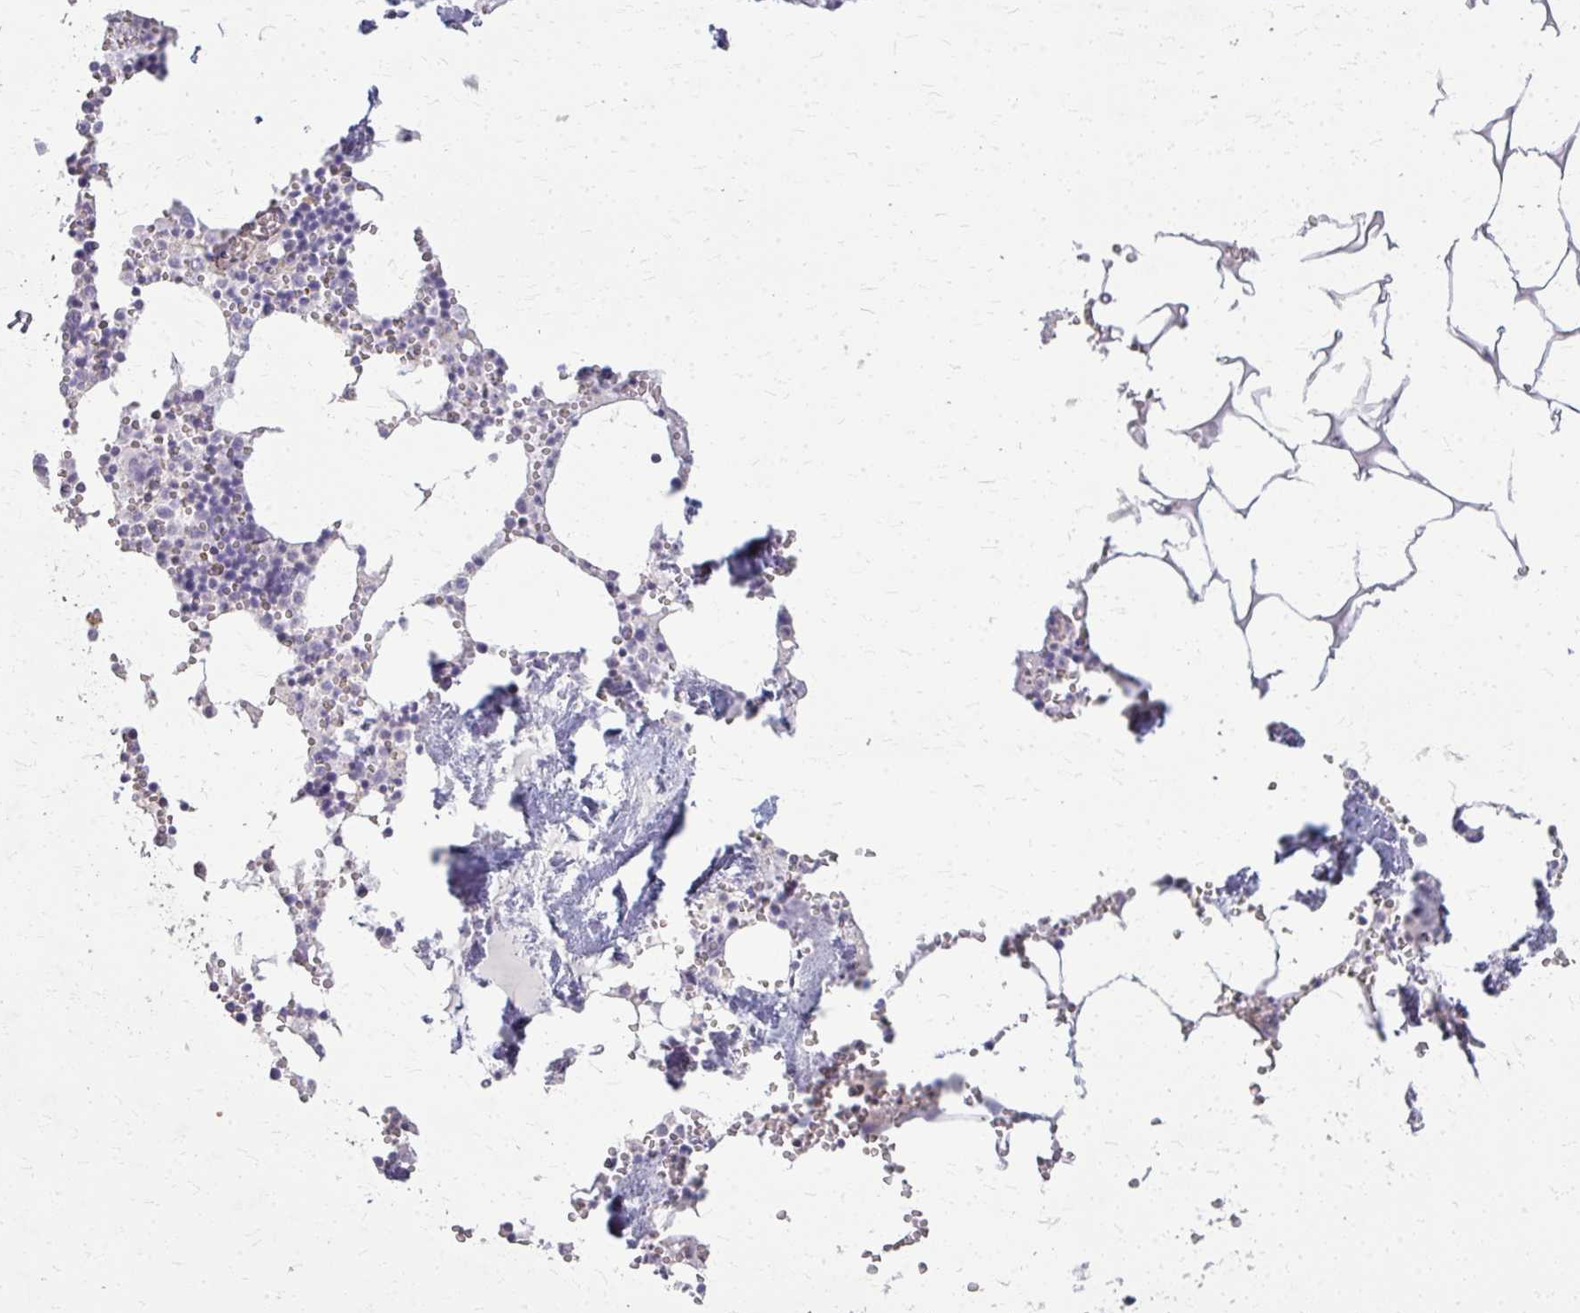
{"staining": {"intensity": "negative", "quantity": "none", "location": "none"}, "tissue": "bone marrow", "cell_type": "Hematopoietic cells", "image_type": "normal", "snomed": [{"axis": "morphology", "description": "Normal tissue, NOS"}, {"axis": "topography", "description": "Bone marrow"}], "caption": "An immunohistochemistry photomicrograph of benign bone marrow is shown. There is no staining in hematopoietic cells of bone marrow.", "gene": "TENM4", "patient": {"sex": "male", "age": 54}}